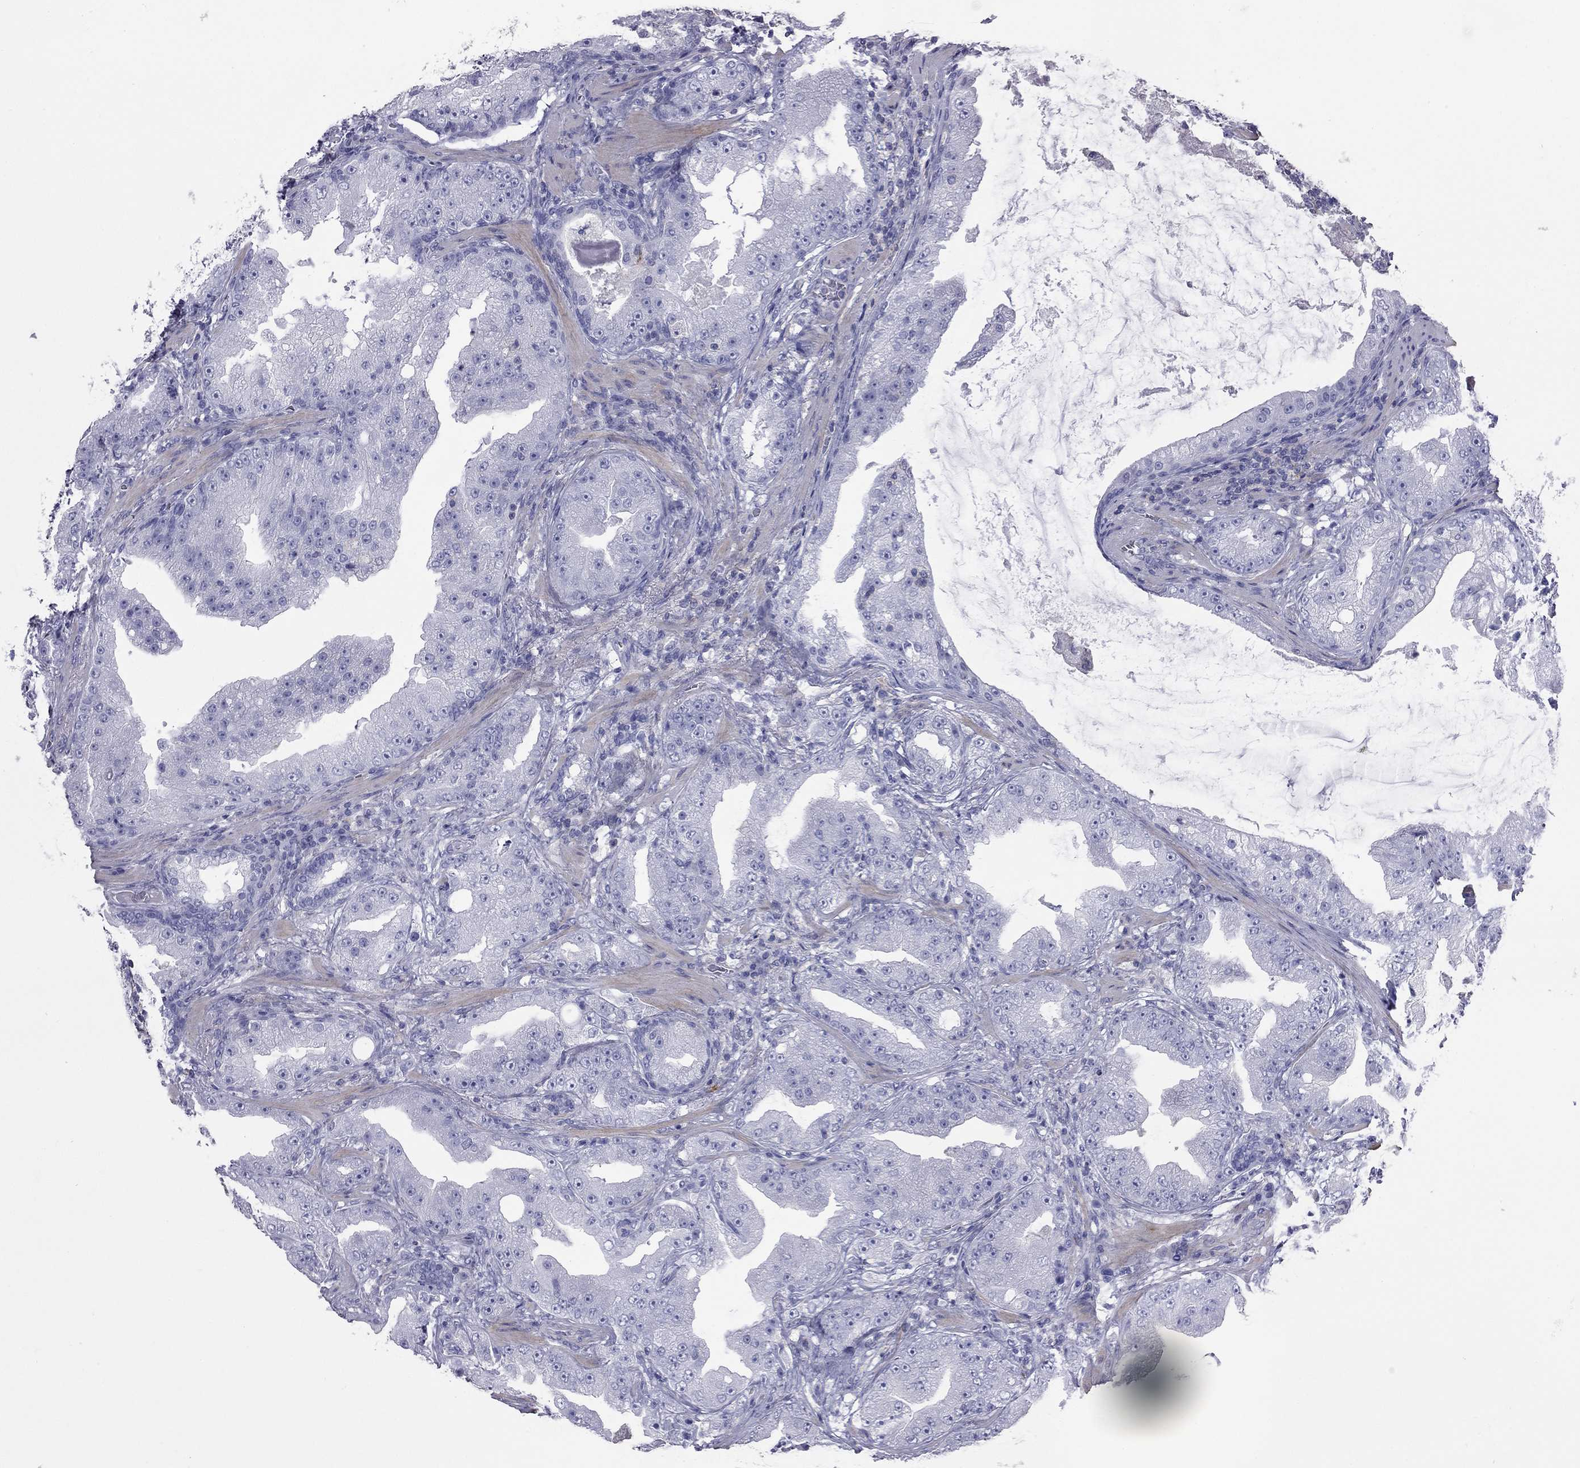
{"staining": {"intensity": "negative", "quantity": "none", "location": "none"}, "tissue": "prostate cancer", "cell_type": "Tumor cells", "image_type": "cancer", "snomed": [{"axis": "morphology", "description": "Adenocarcinoma, Low grade"}, {"axis": "topography", "description": "Prostate"}], "caption": "The image displays no significant staining in tumor cells of adenocarcinoma (low-grade) (prostate).", "gene": "ACTL7B", "patient": {"sex": "male", "age": 62}}